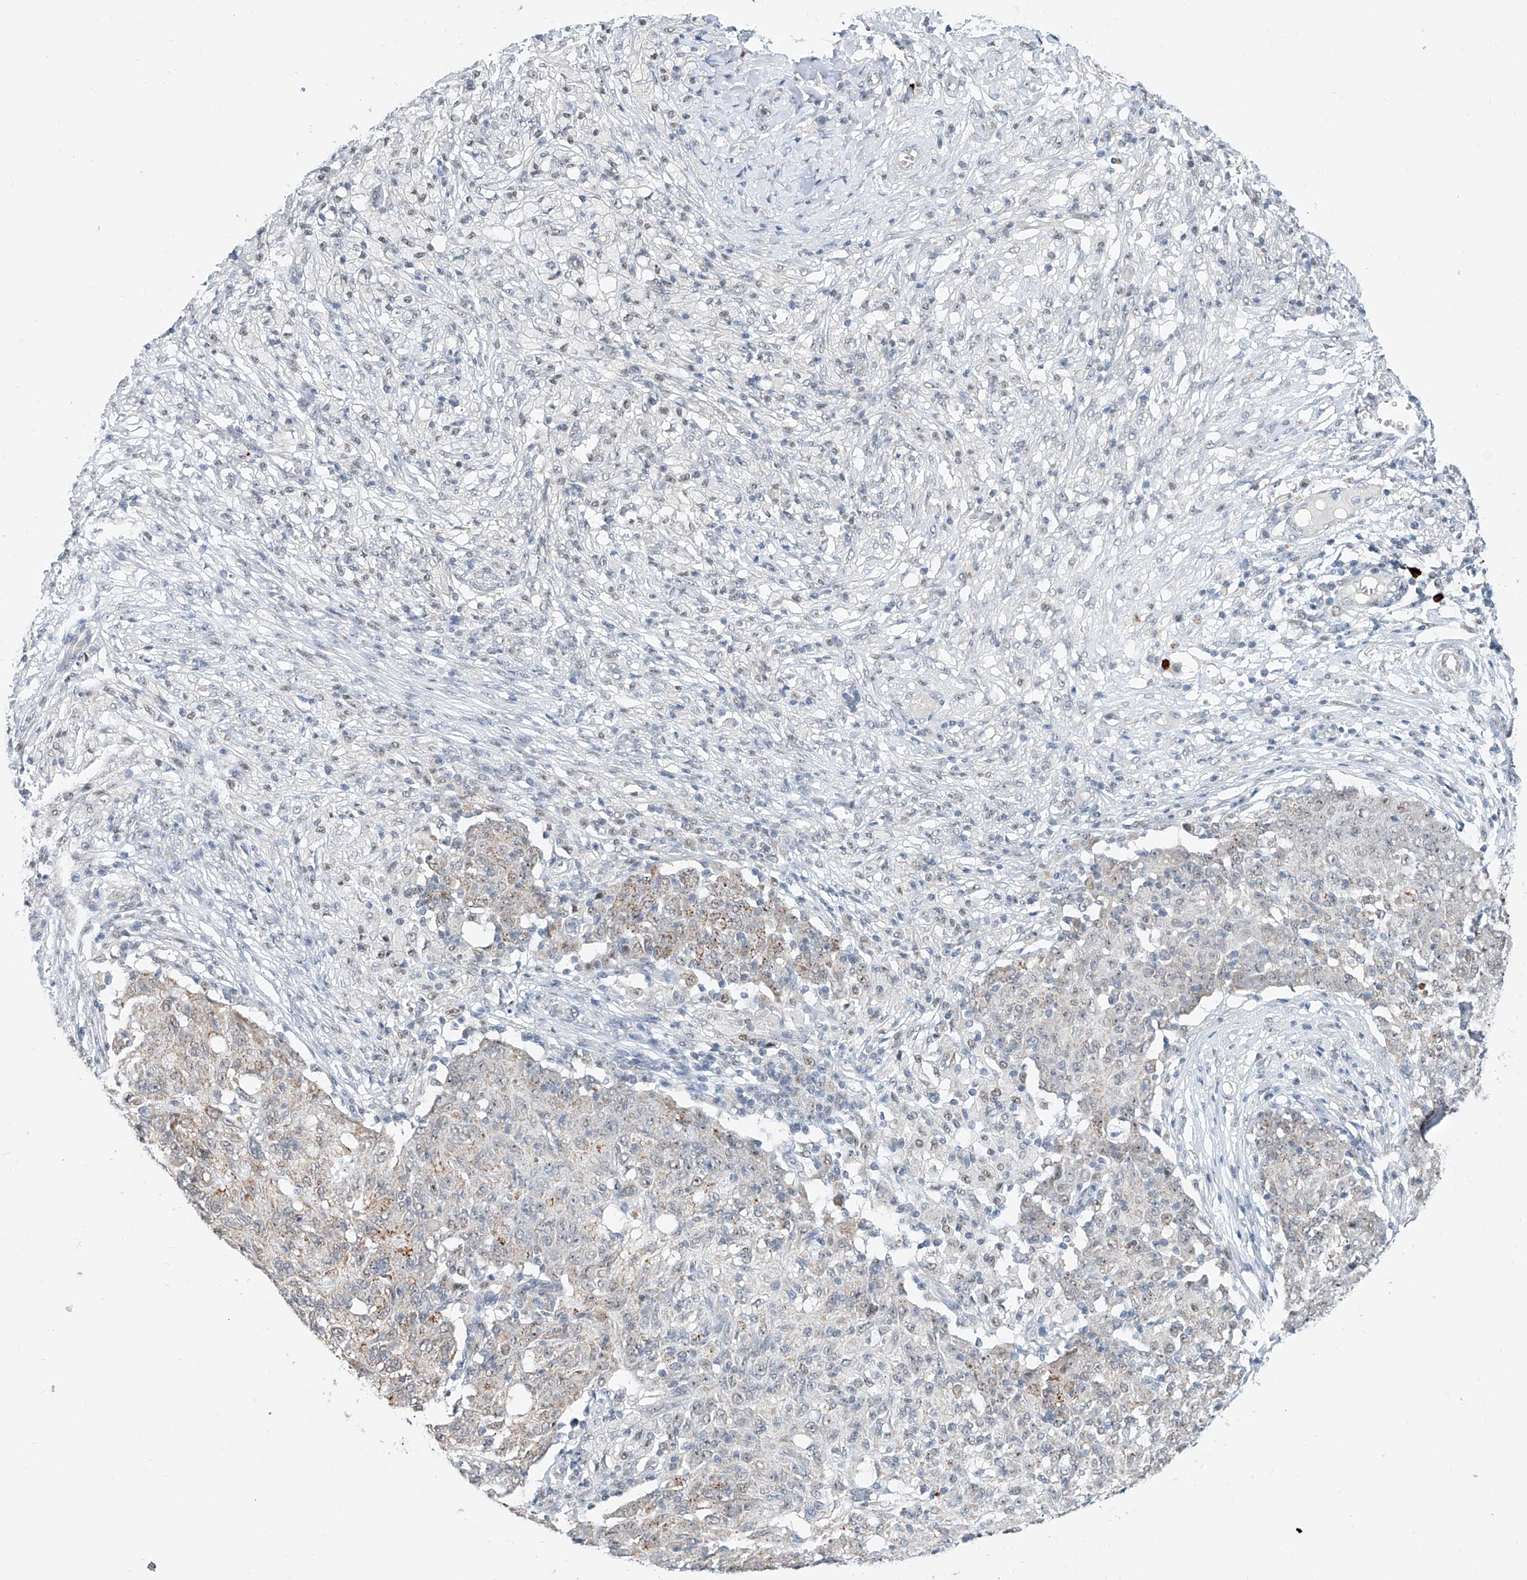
{"staining": {"intensity": "weak", "quantity": "25%-75%", "location": "cytoplasmic/membranous"}, "tissue": "ovarian cancer", "cell_type": "Tumor cells", "image_type": "cancer", "snomed": [{"axis": "morphology", "description": "Carcinoma, endometroid"}, {"axis": "topography", "description": "Ovary"}], "caption": "Ovarian endometroid carcinoma stained with a brown dye reveals weak cytoplasmic/membranous positive expression in about 25%-75% of tumor cells.", "gene": "SDE2", "patient": {"sex": "female", "age": 42}}